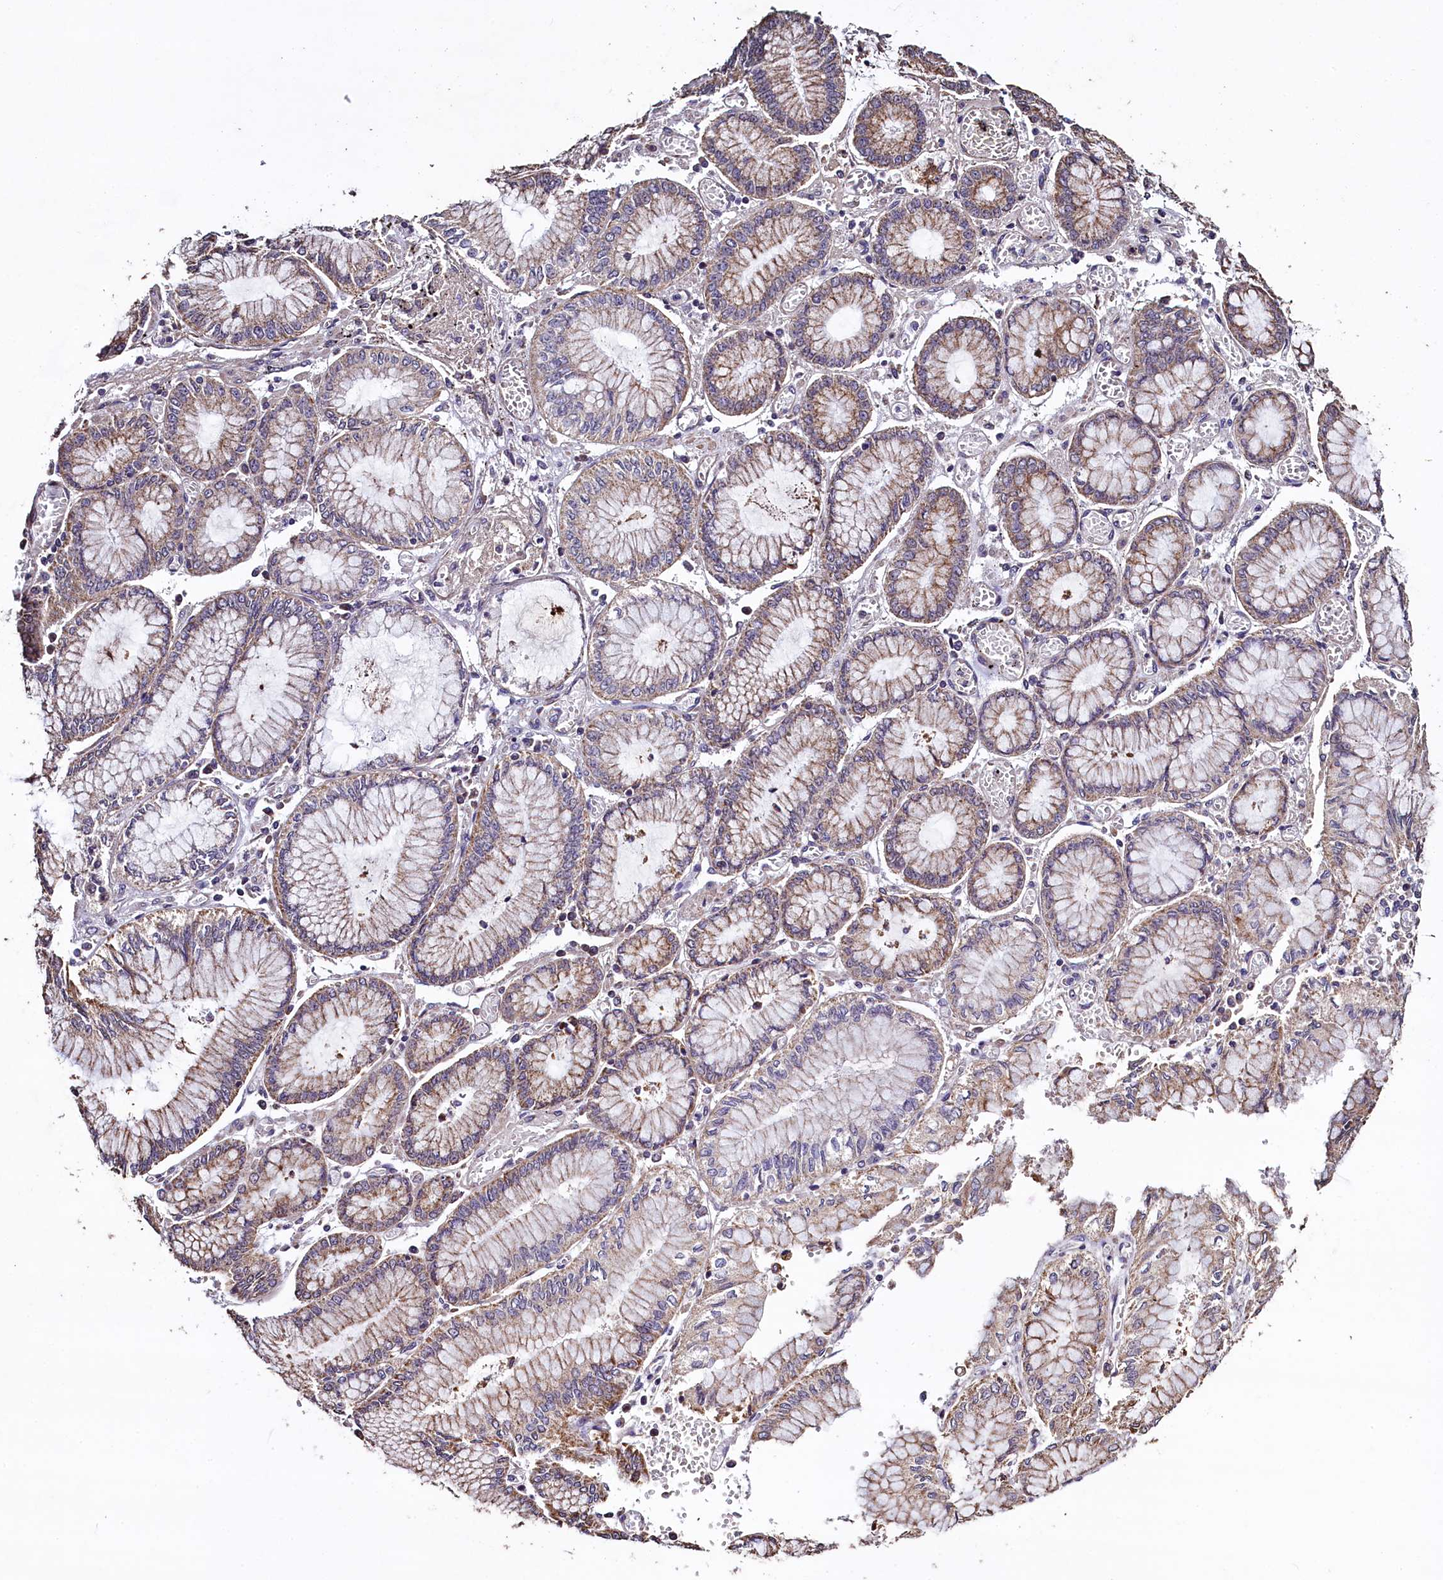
{"staining": {"intensity": "moderate", "quantity": "25%-75%", "location": "cytoplasmic/membranous"}, "tissue": "stomach cancer", "cell_type": "Tumor cells", "image_type": "cancer", "snomed": [{"axis": "morphology", "description": "Adenocarcinoma, NOS"}, {"axis": "topography", "description": "Stomach"}], "caption": "Stomach cancer stained with a brown dye reveals moderate cytoplasmic/membranous positive expression in about 25%-75% of tumor cells.", "gene": "COQ9", "patient": {"sex": "male", "age": 76}}